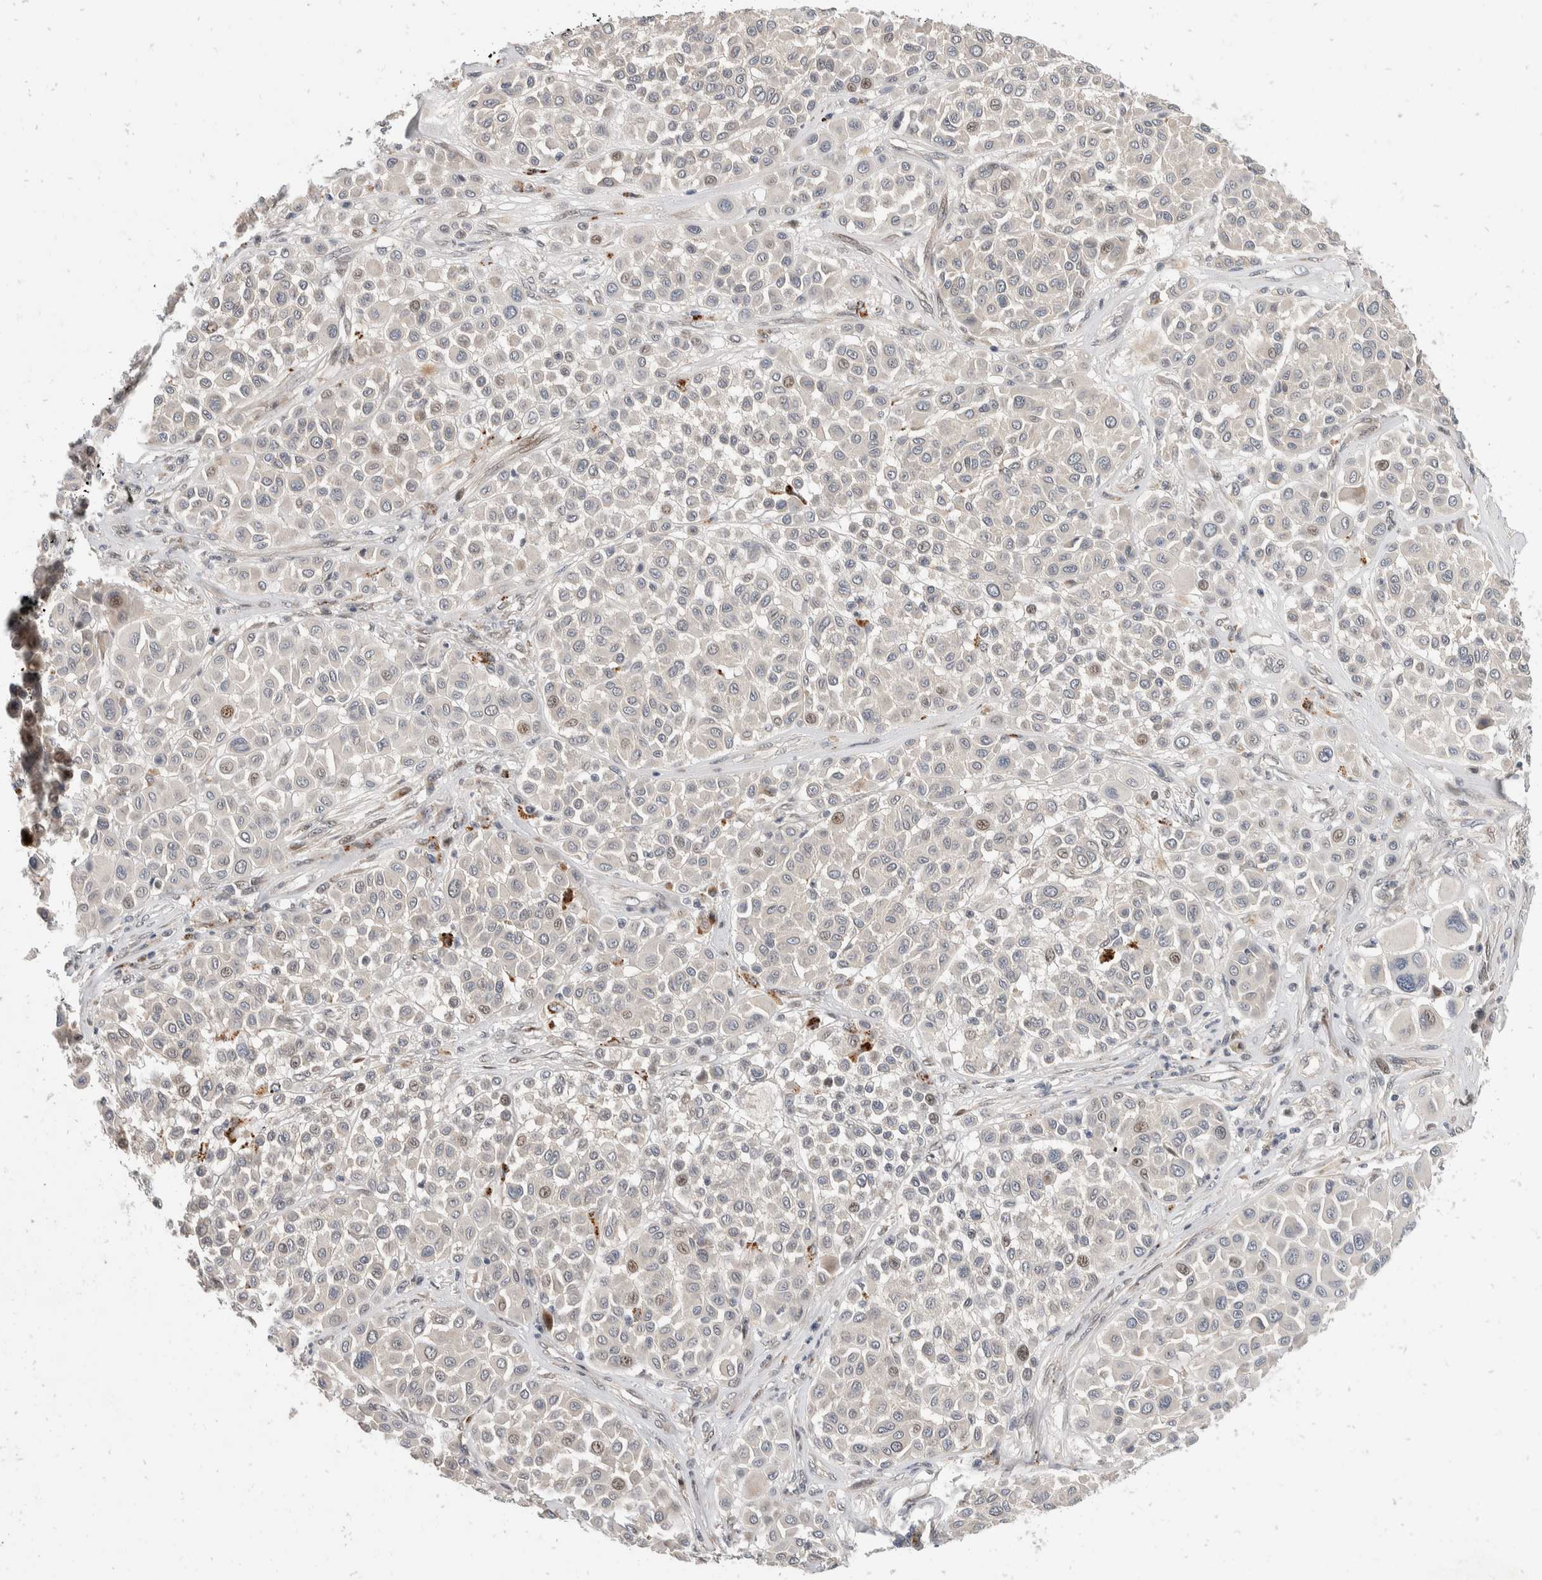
{"staining": {"intensity": "weak", "quantity": "<25%", "location": "nuclear"}, "tissue": "melanoma", "cell_type": "Tumor cells", "image_type": "cancer", "snomed": [{"axis": "morphology", "description": "Malignant melanoma, Metastatic site"}, {"axis": "topography", "description": "Soft tissue"}], "caption": "Immunohistochemical staining of melanoma reveals no significant positivity in tumor cells.", "gene": "ZNF703", "patient": {"sex": "male", "age": 41}}